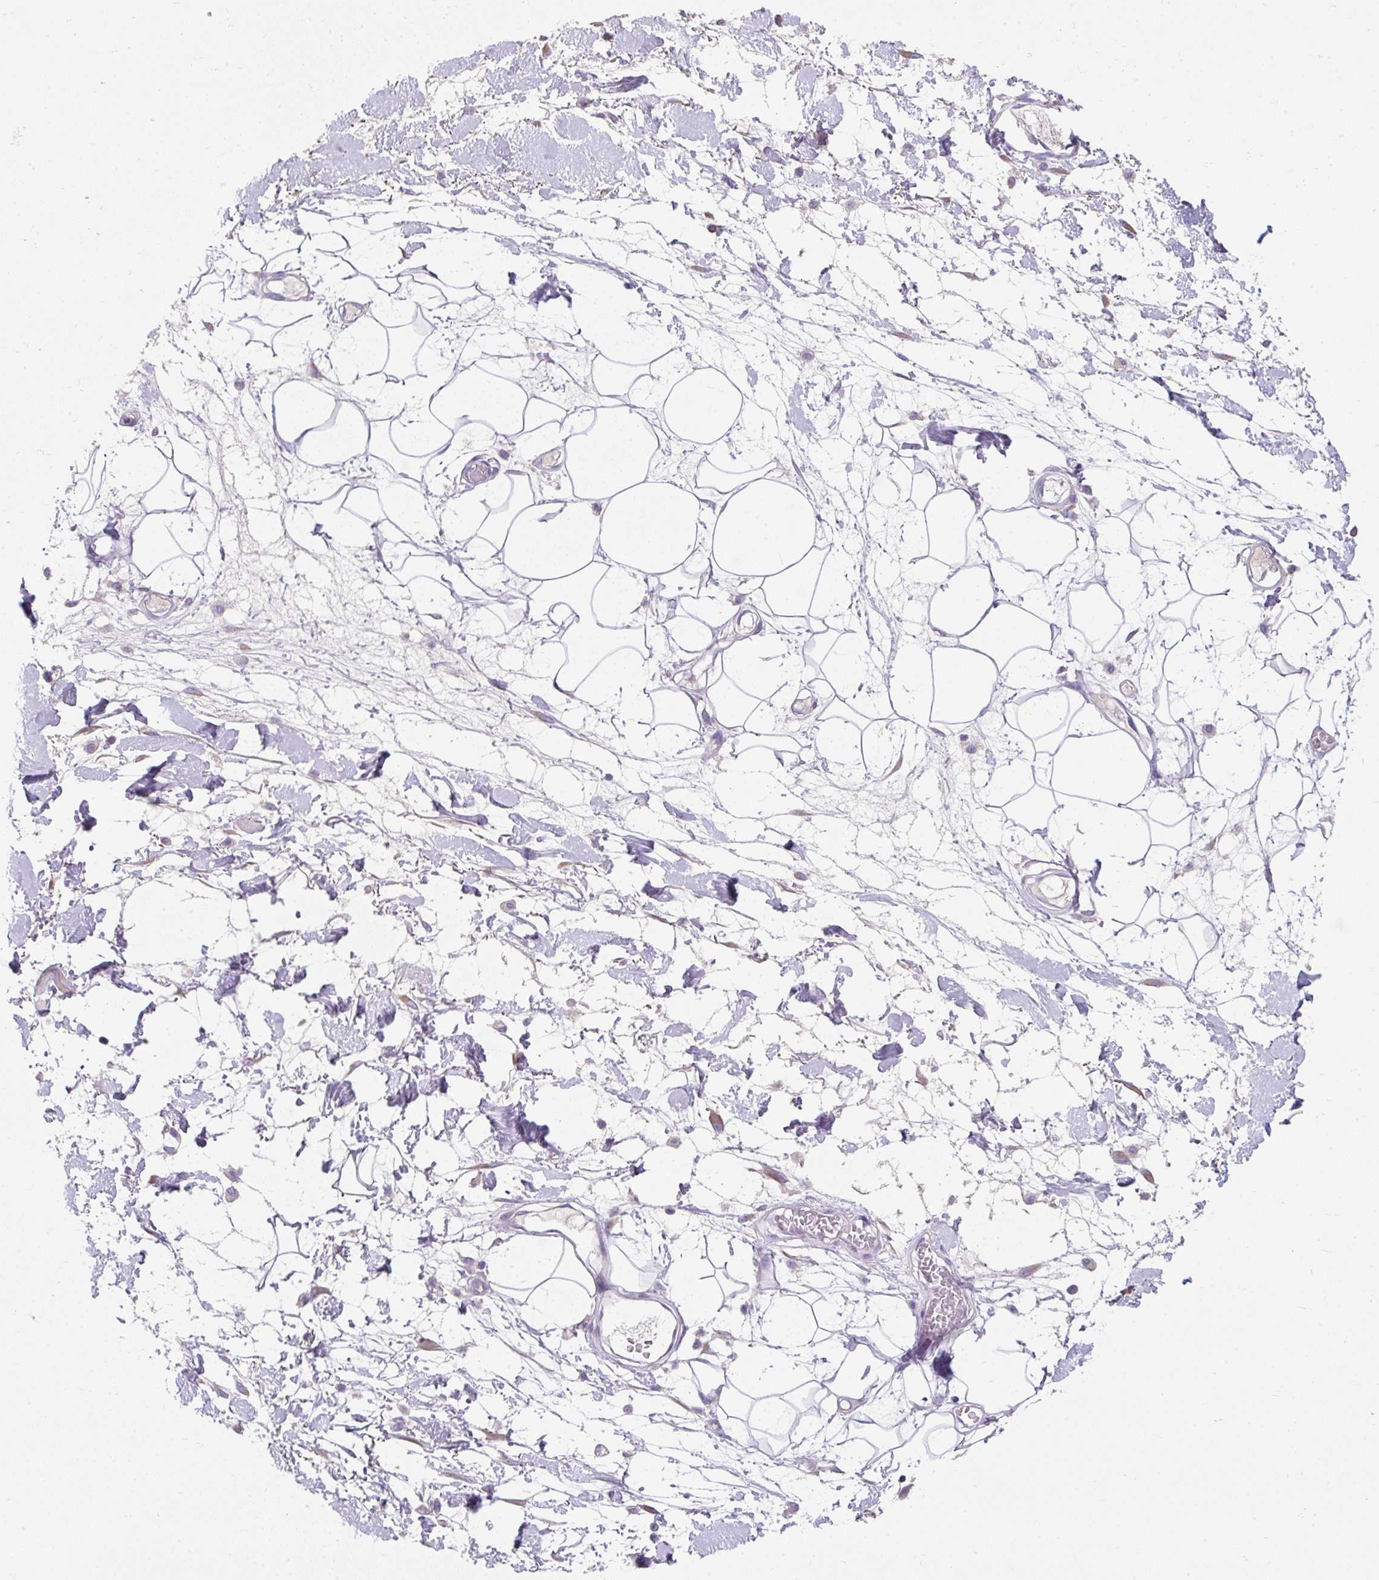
{"staining": {"intensity": "negative", "quantity": "none", "location": "none"}, "tissue": "adipose tissue", "cell_type": "Adipocytes", "image_type": "normal", "snomed": [{"axis": "morphology", "description": "Normal tissue, NOS"}, {"axis": "topography", "description": "Vulva"}, {"axis": "topography", "description": "Peripheral nerve tissue"}], "caption": "The immunohistochemistry (IHC) image has no significant positivity in adipocytes of adipose tissue. (DAB IHC visualized using brightfield microscopy, high magnification).", "gene": "SUSD5", "patient": {"sex": "female", "age": 68}}